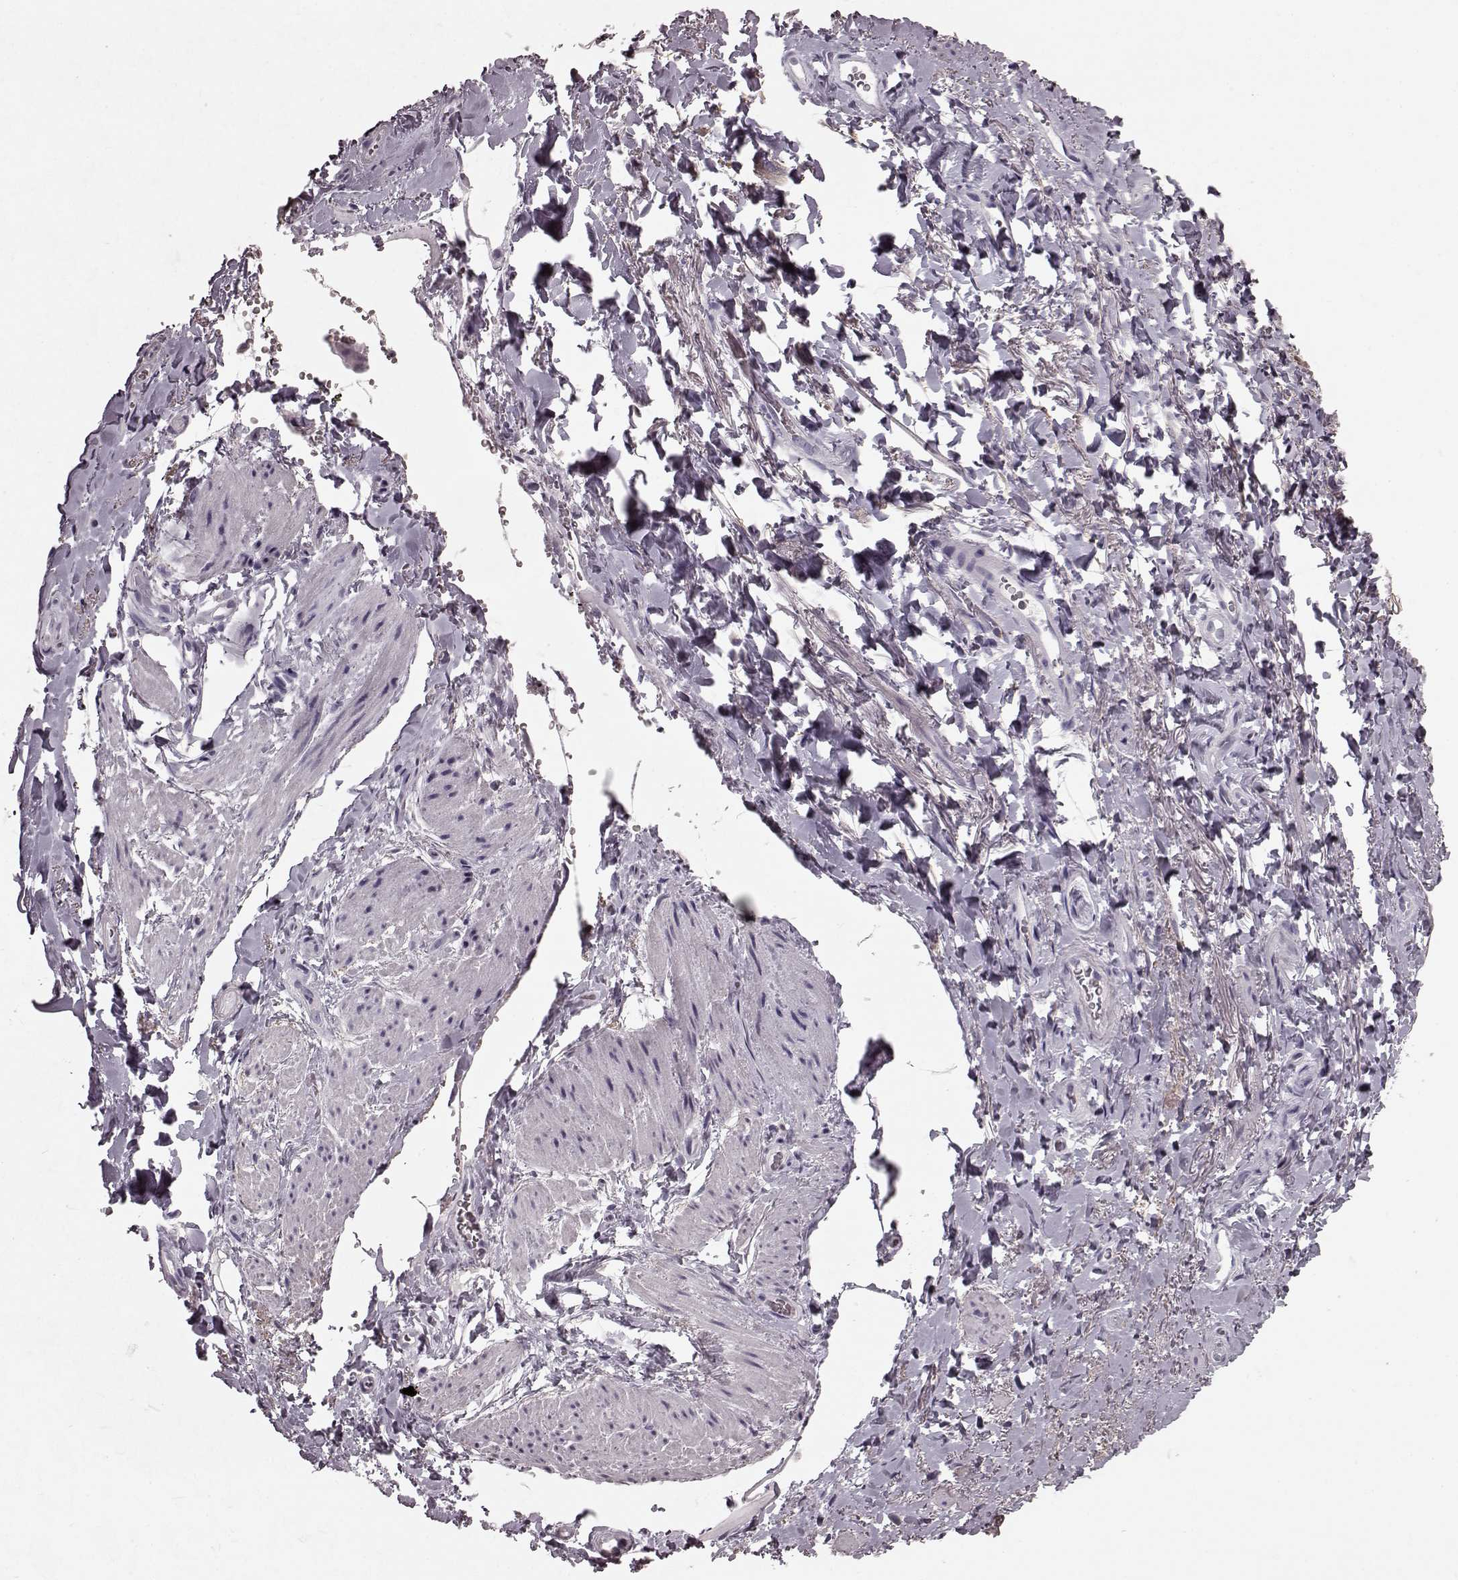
{"staining": {"intensity": "negative", "quantity": "none", "location": "none"}, "tissue": "adipose tissue", "cell_type": "Adipocytes", "image_type": "normal", "snomed": [{"axis": "morphology", "description": "Normal tissue, NOS"}, {"axis": "topography", "description": "Anal"}, {"axis": "topography", "description": "Peripheral nerve tissue"}], "caption": "Immunohistochemistry of unremarkable human adipose tissue exhibits no positivity in adipocytes.", "gene": "CST7", "patient": {"sex": "male", "age": 53}}